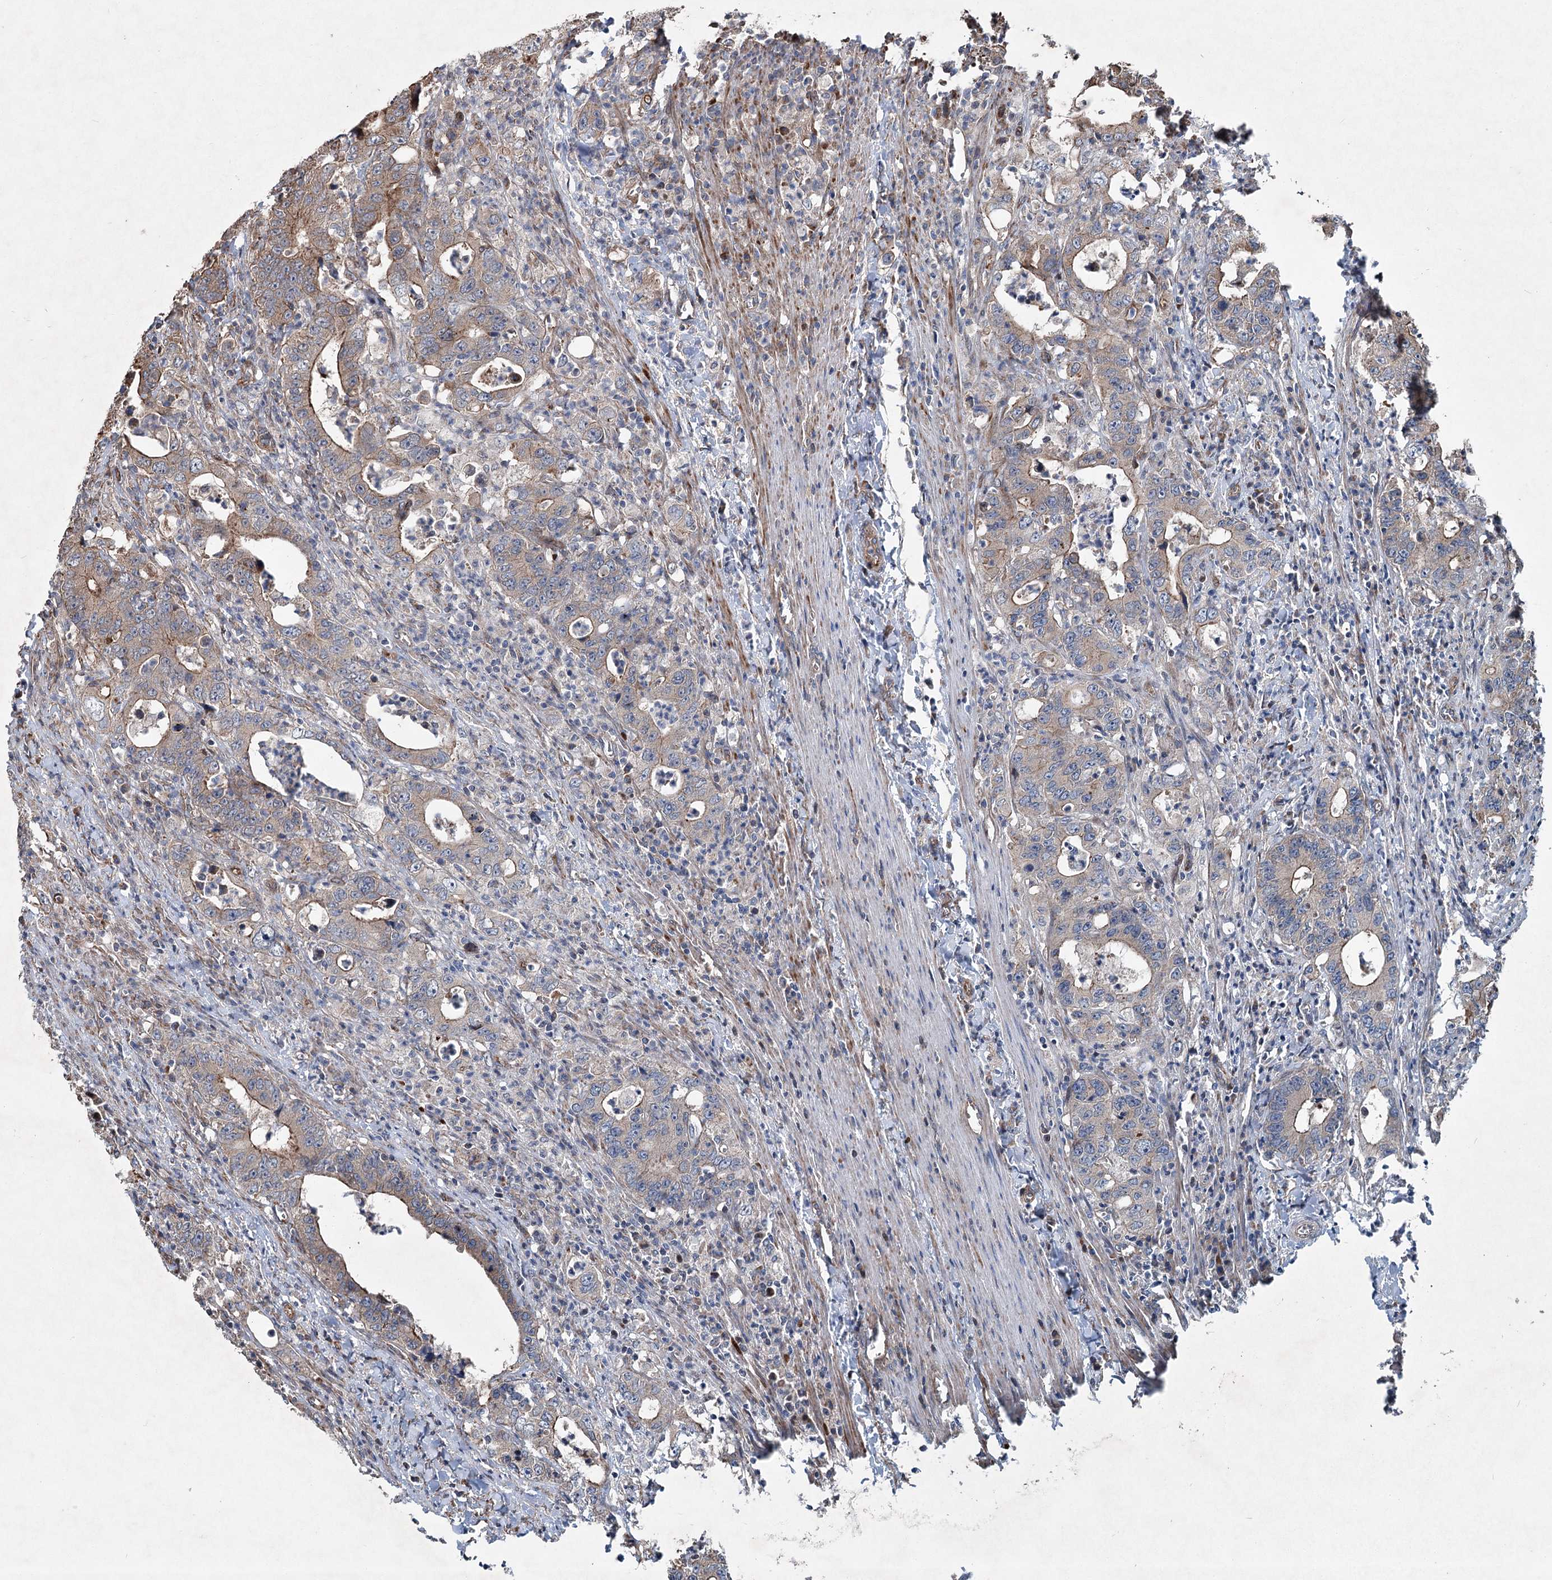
{"staining": {"intensity": "moderate", "quantity": "25%-75%", "location": "cytoplasmic/membranous"}, "tissue": "colorectal cancer", "cell_type": "Tumor cells", "image_type": "cancer", "snomed": [{"axis": "morphology", "description": "Adenocarcinoma, NOS"}, {"axis": "topography", "description": "Colon"}], "caption": "This is an image of immunohistochemistry staining of colorectal adenocarcinoma, which shows moderate positivity in the cytoplasmic/membranous of tumor cells.", "gene": "SERINC5", "patient": {"sex": "female", "age": 75}}